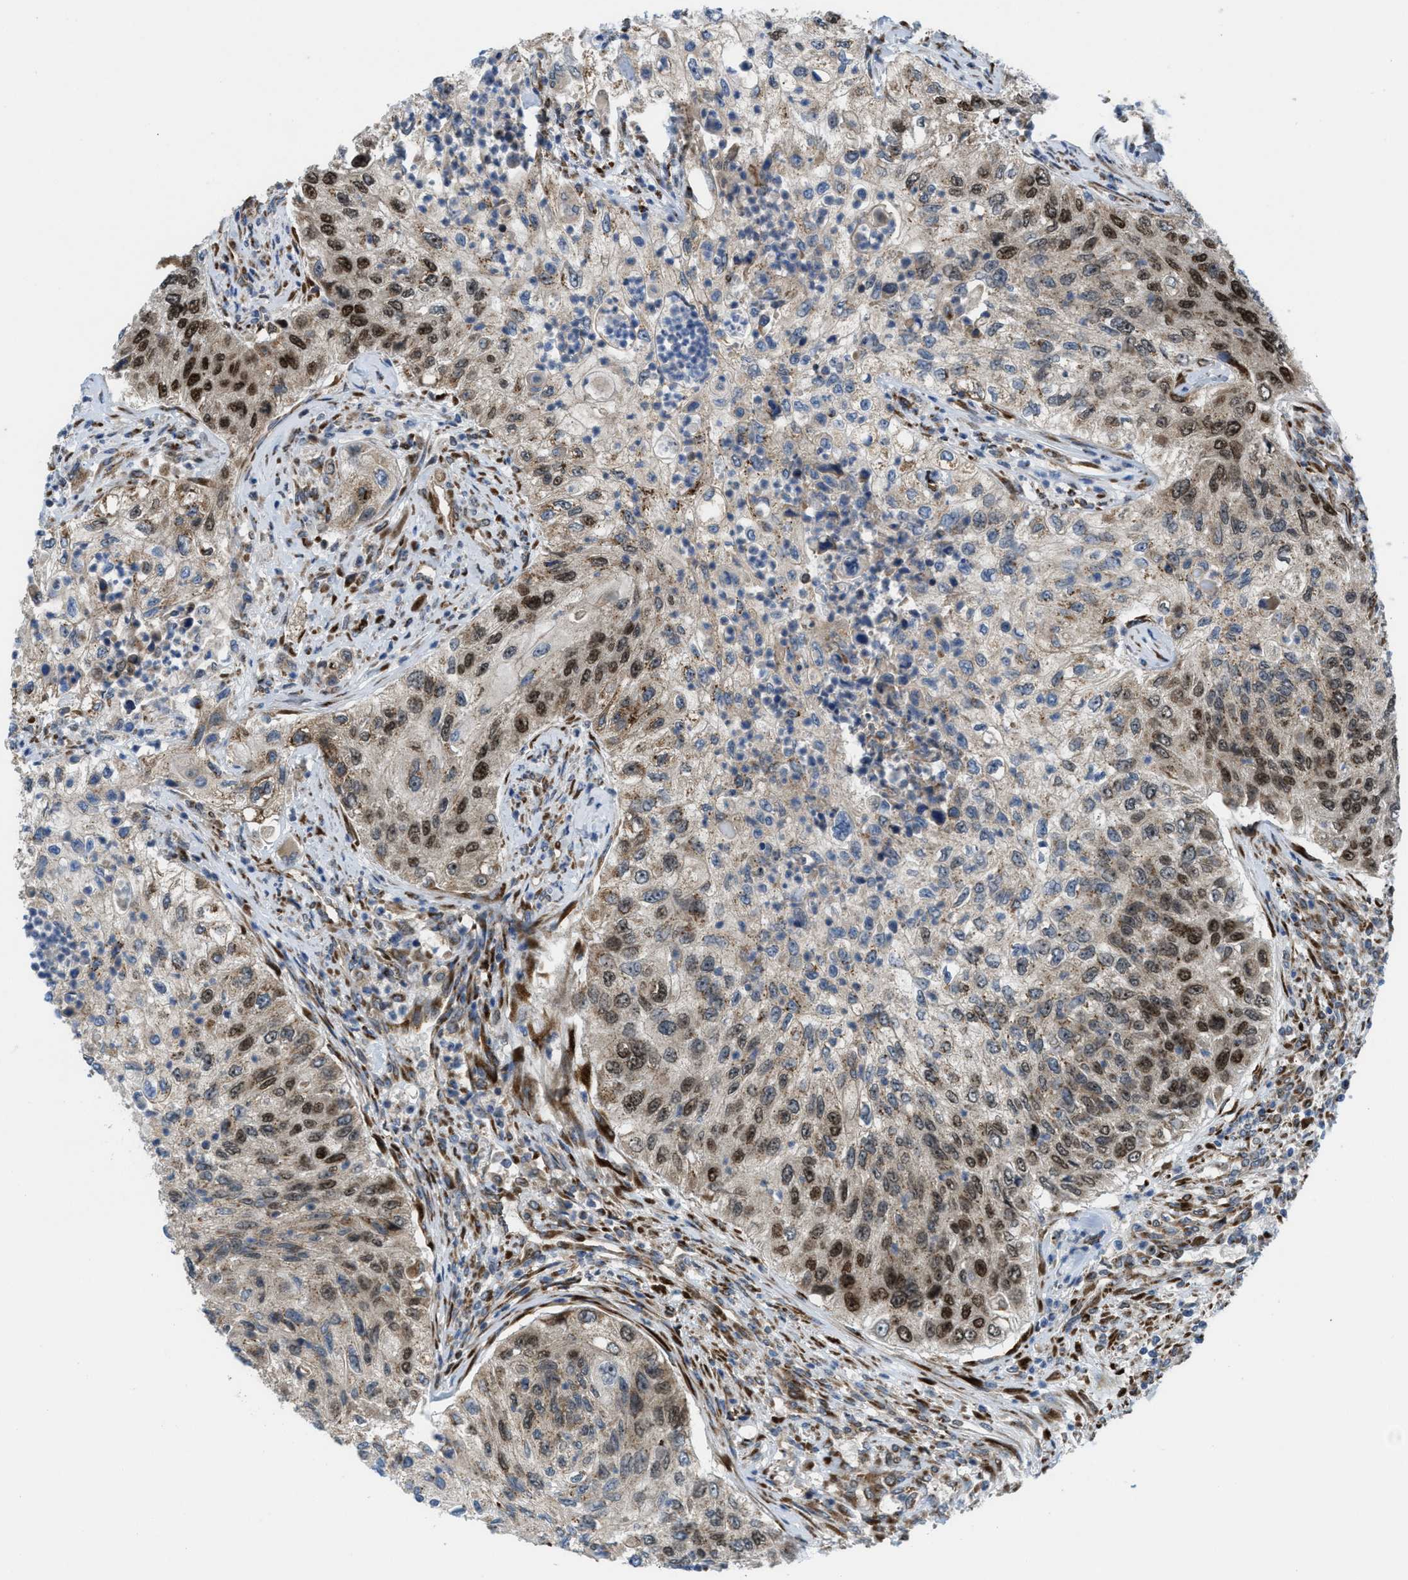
{"staining": {"intensity": "moderate", "quantity": ">75%", "location": "nuclear"}, "tissue": "urothelial cancer", "cell_type": "Tumor cells", "image_type": "cancer", "snomed": [{"axis": "morphology", "description": "Urothelial carcinoma, High grade"}, {"axis": "topography", "description": "Urinary bladder"}], "caption": "The immunohistochemical stain highlights moderate nuclear staining in tumor cells of urothelial cancer tissue.", "gene": "SLC38A10", "patient": {"sex": "female", "age": 60}}